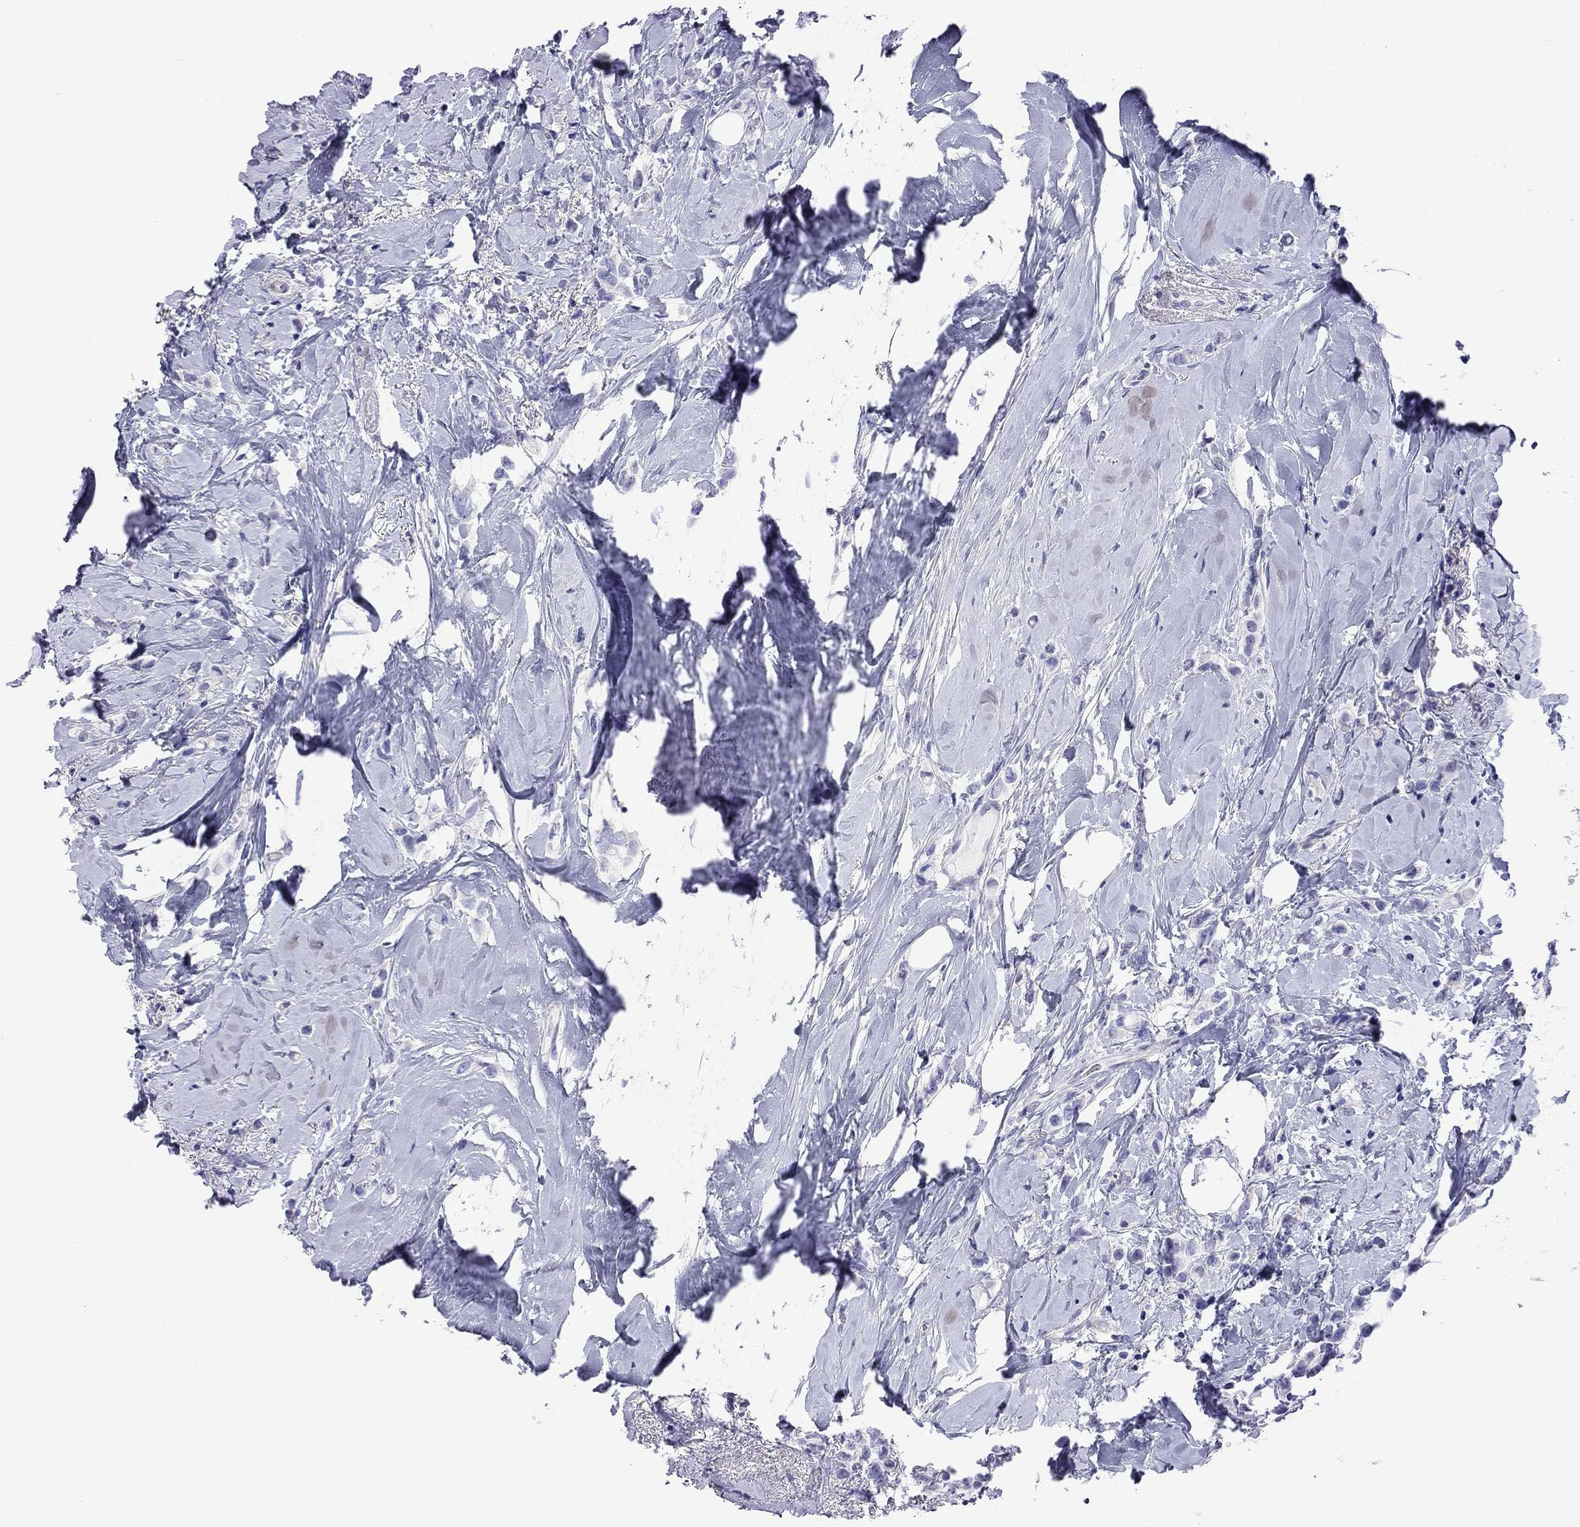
{"staining": {"intensity": "negative", "quantity": "none", "location": "none"}, "tissue": "breast cancer", "cell_type": "Tumor cells", "image_type": "cancer", "snomed": [{"axis": "morphology", "description": "Lobular carcinoma"}, {"axis": "topography", "description": "Breast"}], "caption": "Breast cancer (lobular carcinoma) was stained to show a protein in brown. There is no significant positivity in tumor cells.", "gene": "KIAA2012", "patient": {"sex": "female", "age": 66}}